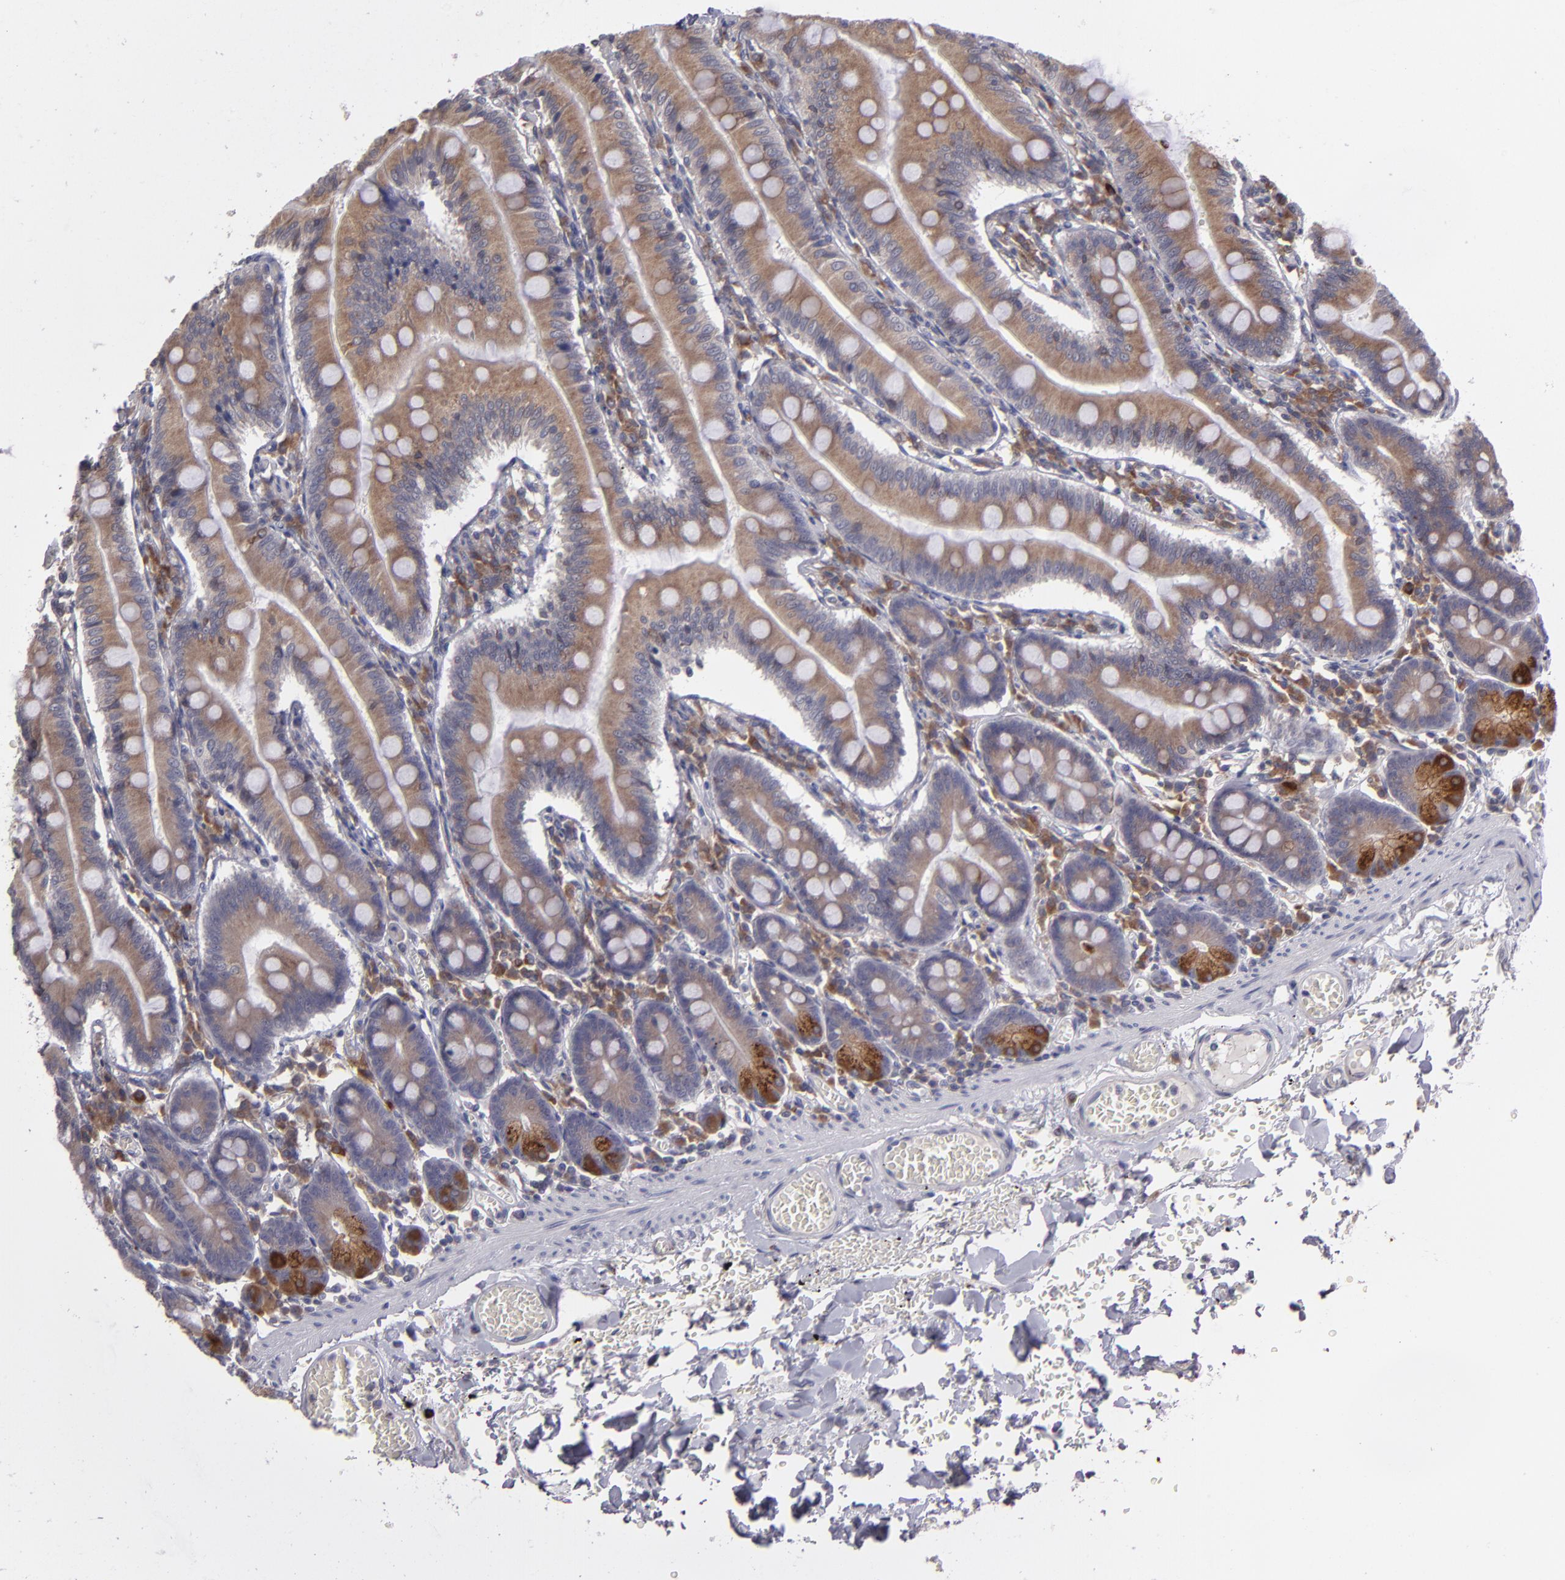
{"staining": {"intensity": "strong", "quantity": "<25%", "location": "cytoplasmic/membranous"}, "tissue": "small intestine", "cell_type": "Glandular cells", "image_type": "normal", "snomed": [{"axis": "morphology", "description": "Normal tissue, NOS"}, {"axis": "topography", "description": "Small intestine"}], "caption": "Small intestine stained with IHC shows strong cytoplasmic/membranous positivity in about <25% of glandular cells. Immunohistochemistry (ihc) stains the protein in brown and the nuclei are stained blue.", "gene": "IL12A", "patient": {"sex": "male", "age": 71}}